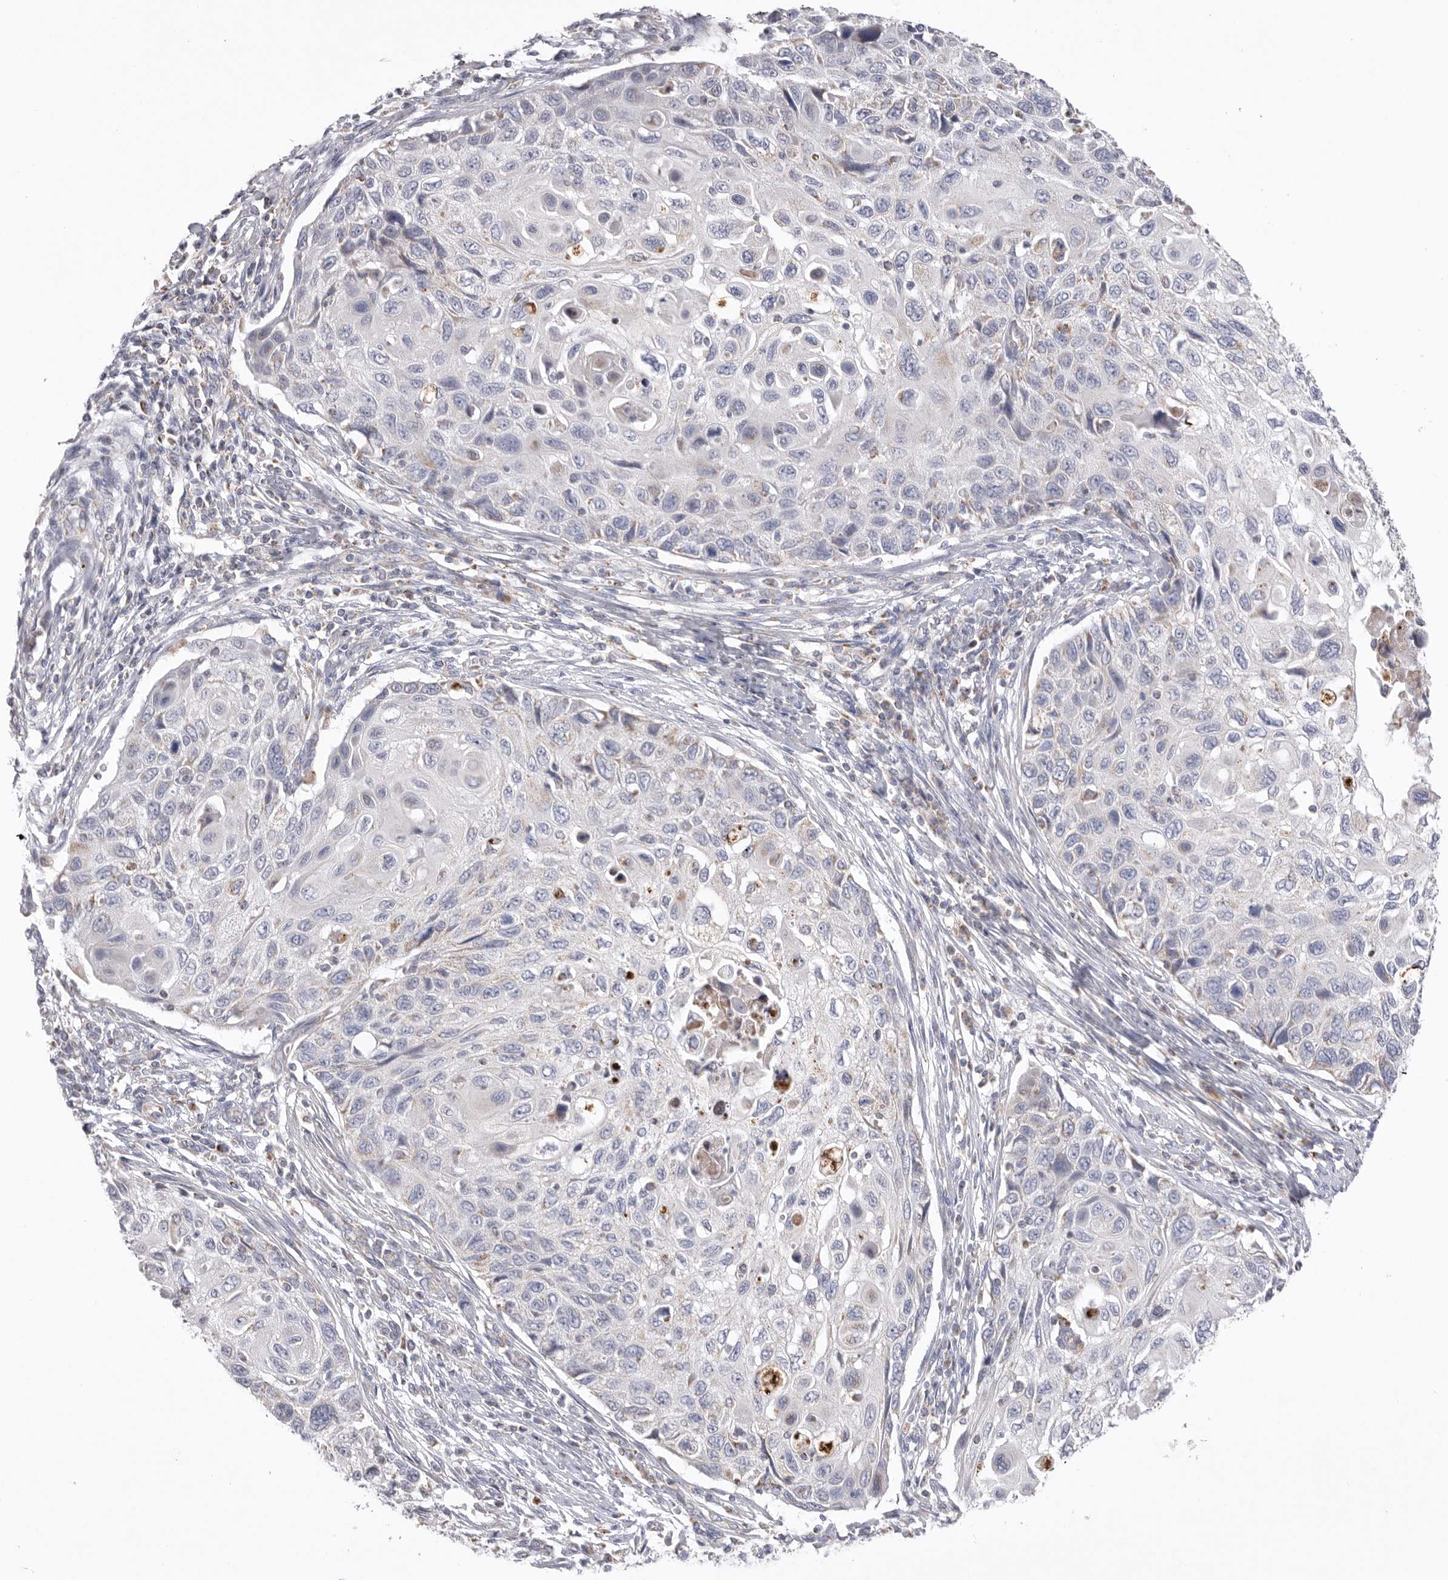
{"staining": {"intensity": "negative", "quantity": "none", "location": "none"}, "tissue": "cervical cancer", "cell_type": "Tumor cells", "image_type": "cancer", "snomed": [{"axis": "morphology", "description": "Squamous cell carcinoma, NOS"}, {"axis": "topography", "description": "Cervix"}], "caption": "There is no significant positivity in tumor cells of squamous cell carcinoma (cervical). (IHC, brightfield microscopy, high magnification).", "gene": "VDAC3", "patient": {"sex": "female", "age": 70}}